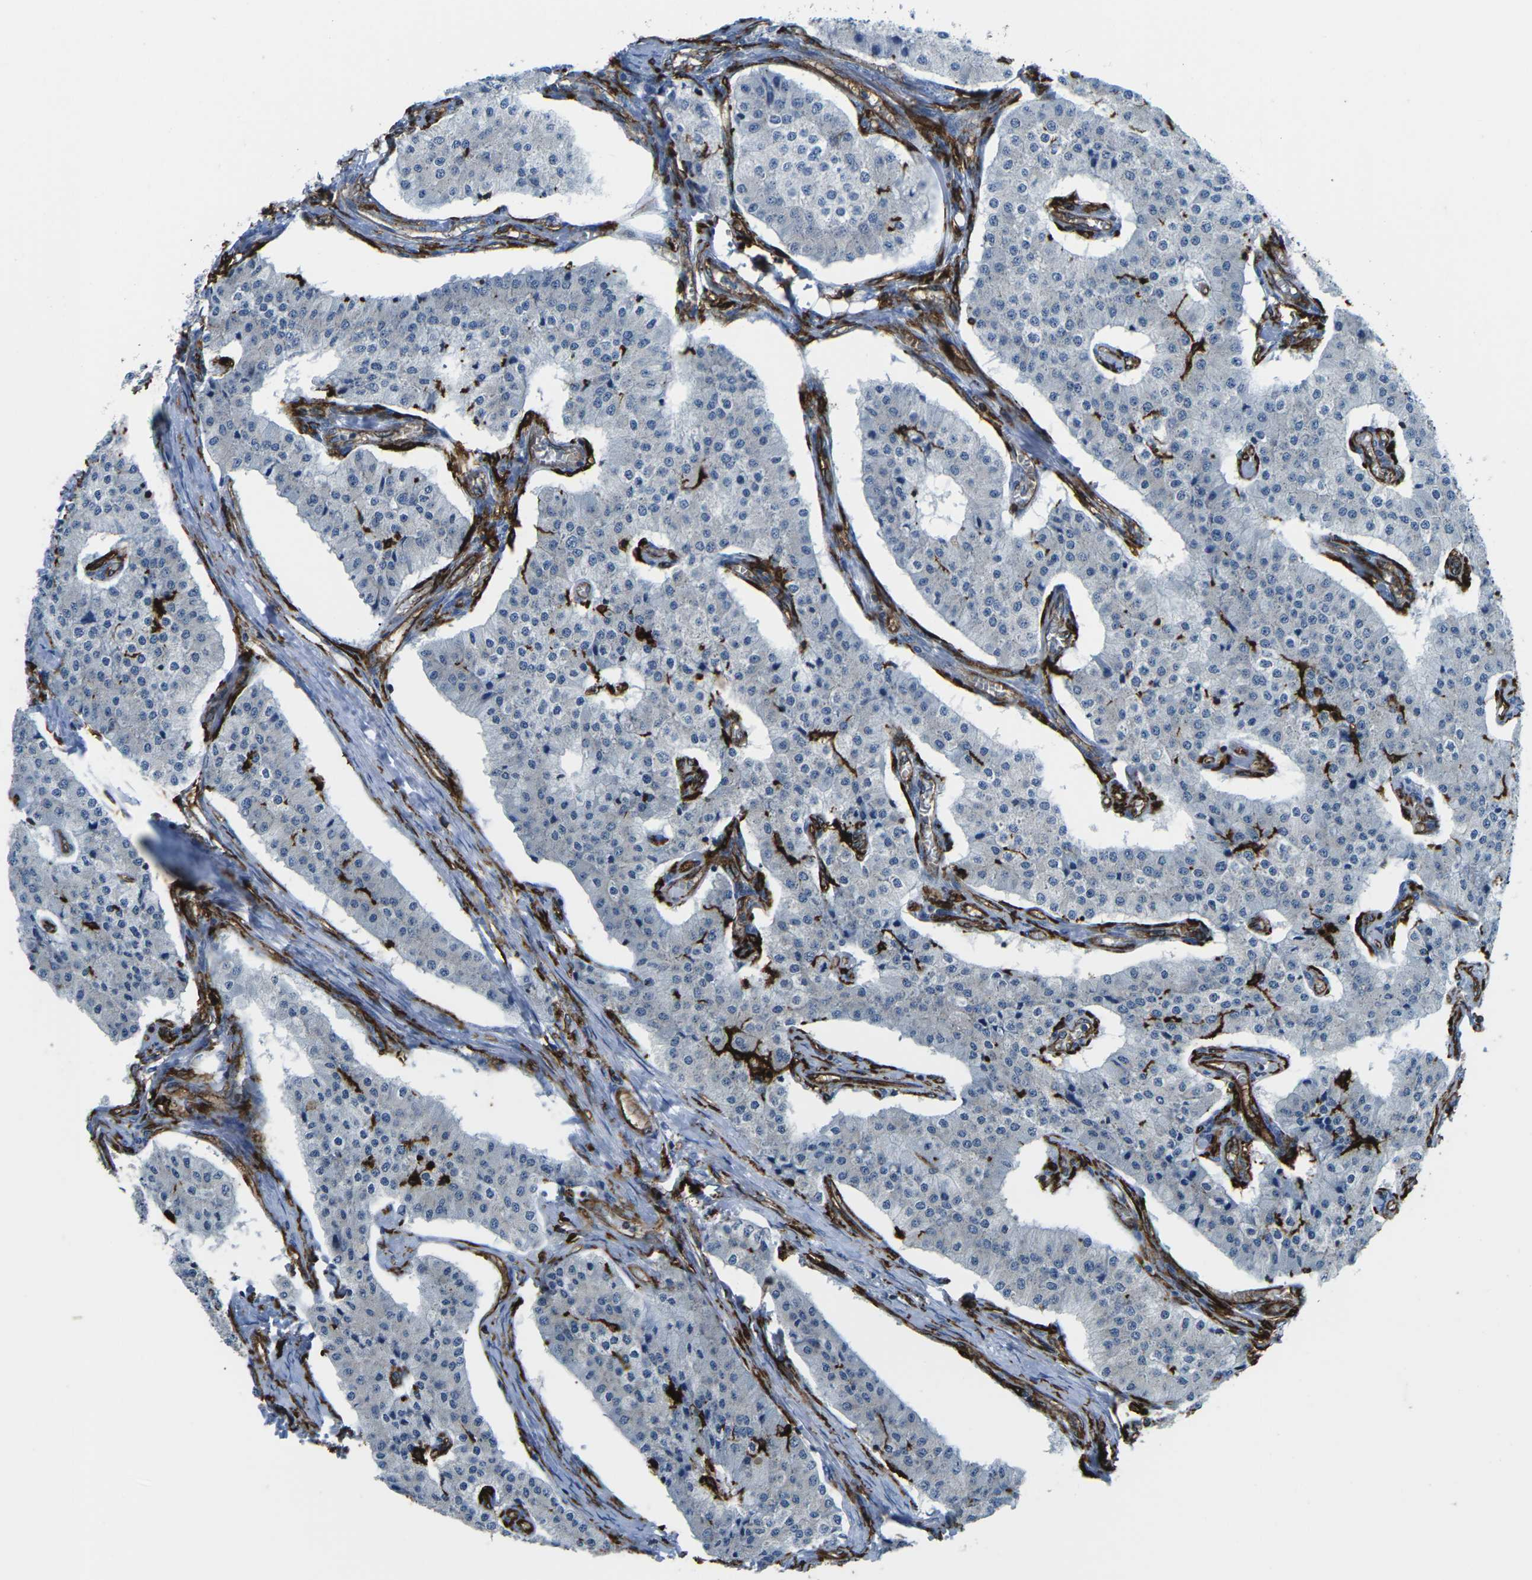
{"staining": {"intensity": "negative", "quantity": "none", "location": "none"}, "tissue": "carcinoid", "cell_type": "Tumor cells", "image_type": "cancer", "snomed": [{"axis": "morphology", "description": "Carcinoid, malignant, NOS"}, {"axis": "topography", "description": "Colon"}], "caption": "Tumor cells are negative for protein expression in human carcinoid.", "gene": "PTPN1", "patient": {"sex": "female", "age": 52}}